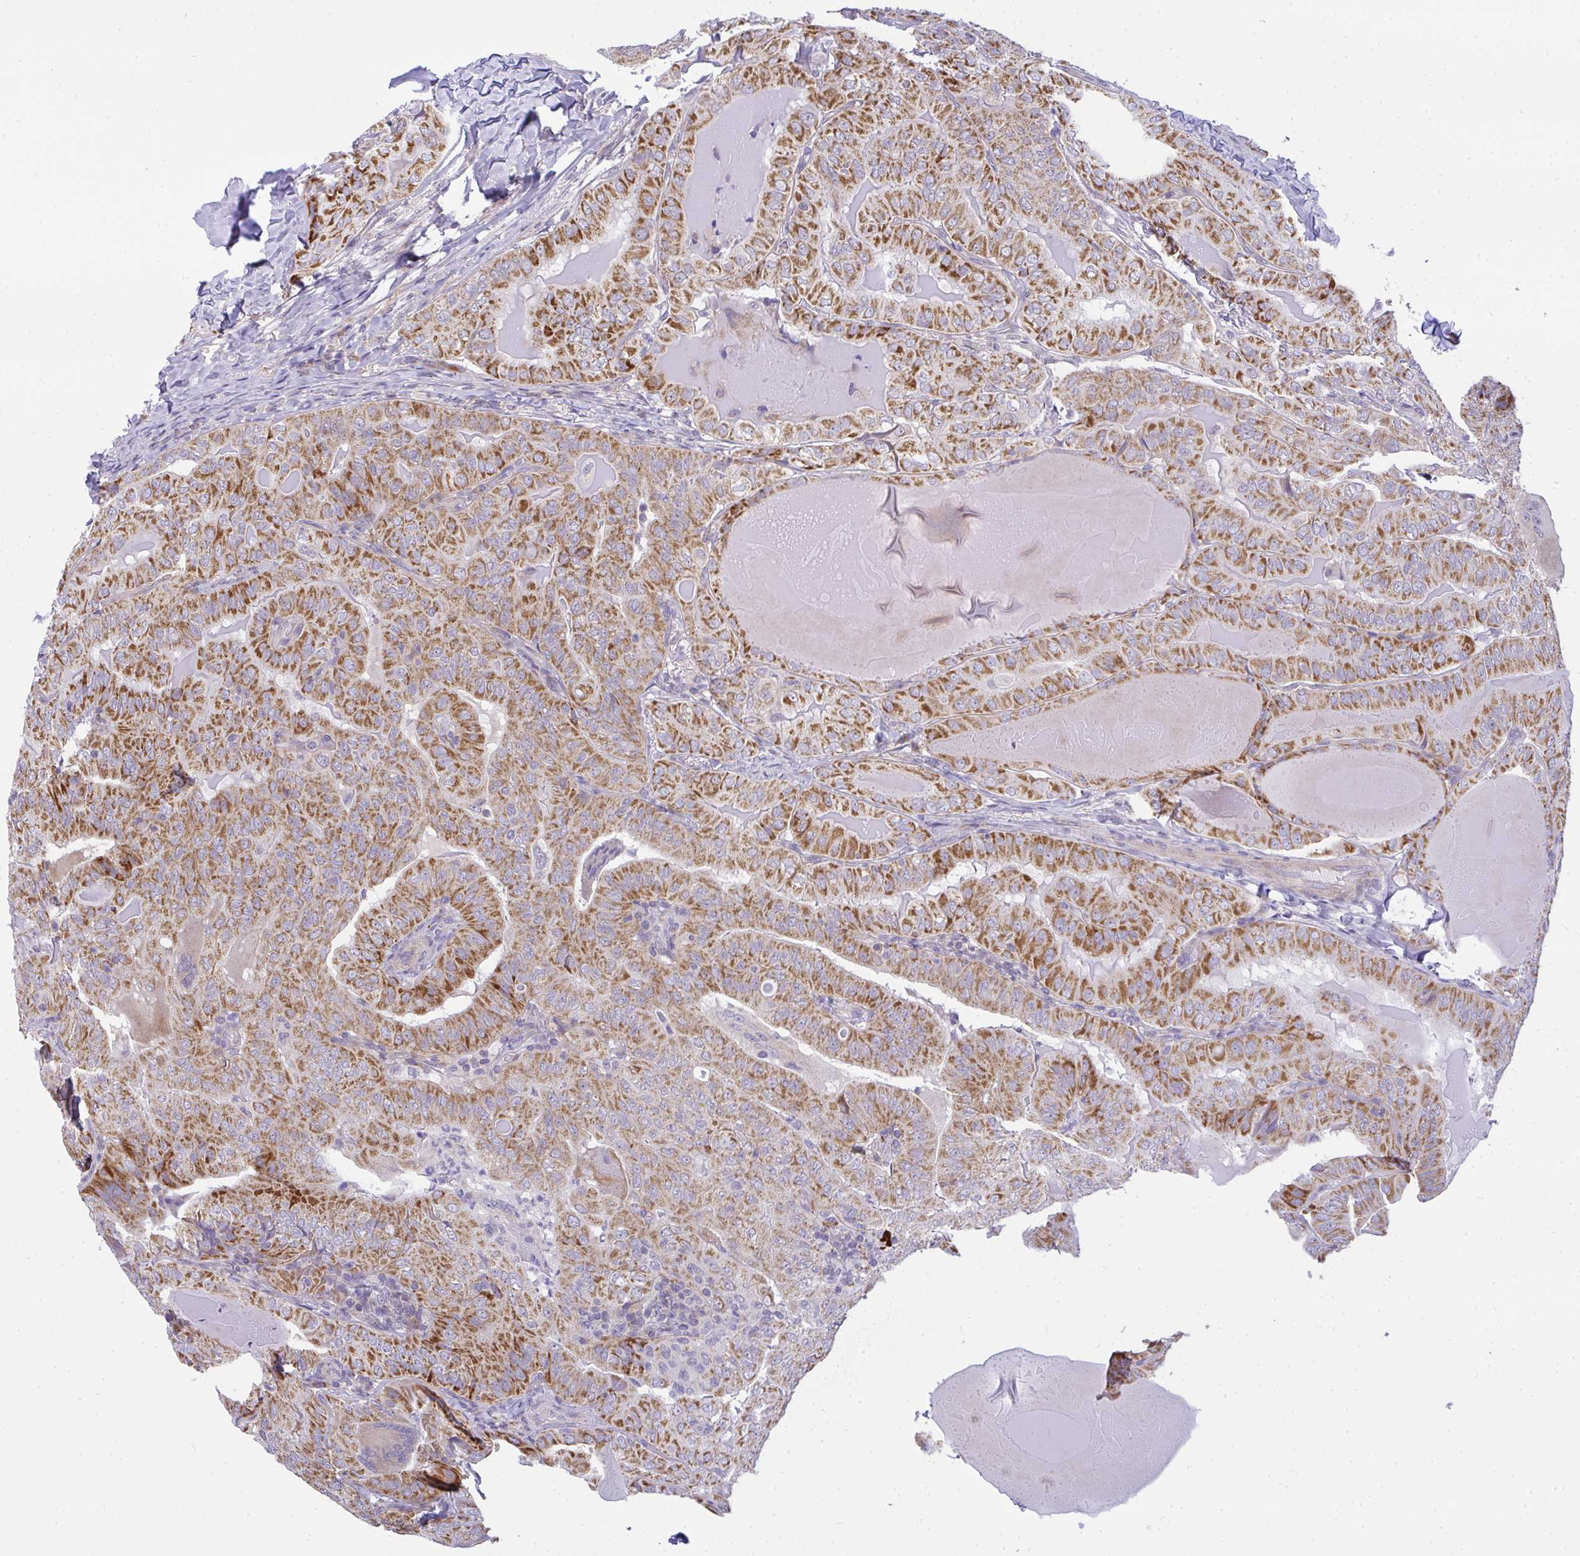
{"staining": {"intensity": "strong", "quantity": ">75%", "location": "cytoplasmic/membranous"}, "tissue": "thyroid cancer", "cell_type": "Tumor cells", "image_type": "cancer", "snomed": [{"axis": "morphology", "description": "Papillary adenocarcinoma, NOS"}, {"axis": "topography", "description": "Thyroid gland"}], "caption": "Human thyroid cancer (papillary adenocarcinoma) stained with a brown dye demonstrates strong cytoplasmic/membranous positive expression in about >75% of tumor cells.", "gene": "SRRM4", "patient": {"sex": "female", "age": 68}}